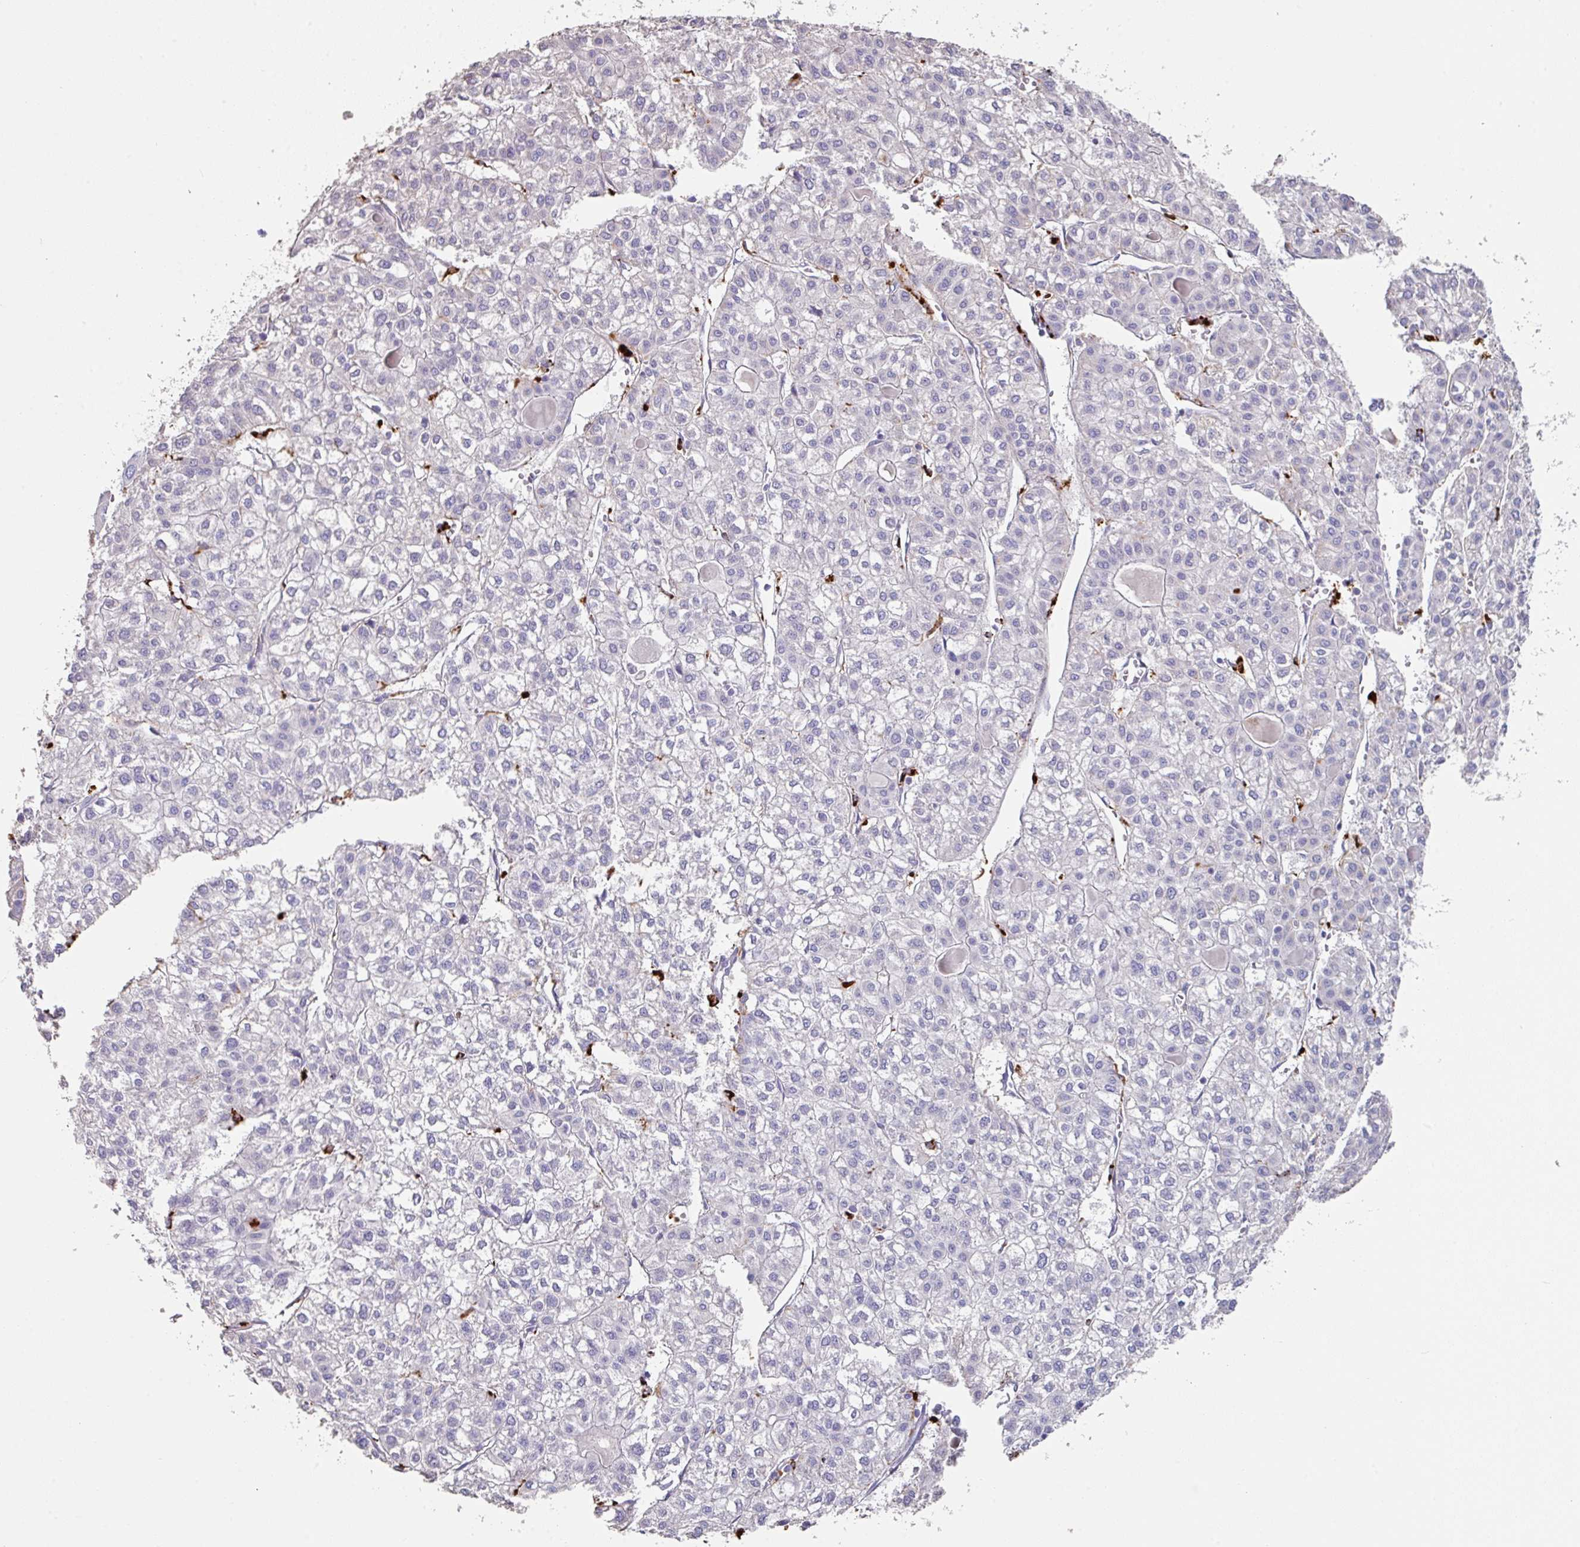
{"staining": {"intensity": "negative", "quantity": "none", "location": "none"}, "tissue": "liver cancer", "cell_type": "Tumor cells", "image_type": "cancer", "snomed": [{"axis": "morphology", "description": "Carcinoma, Hepatocellular, NOS"}, {"axis": "topography", "description": "Liver"}], "caption": "Hepatocellular carcinoma (liver) was stained to show a protein in brown. There is no significant positivity in tumor cells.", "gene": "CPVL", "patient": {"sex": "female", "age": 43}}